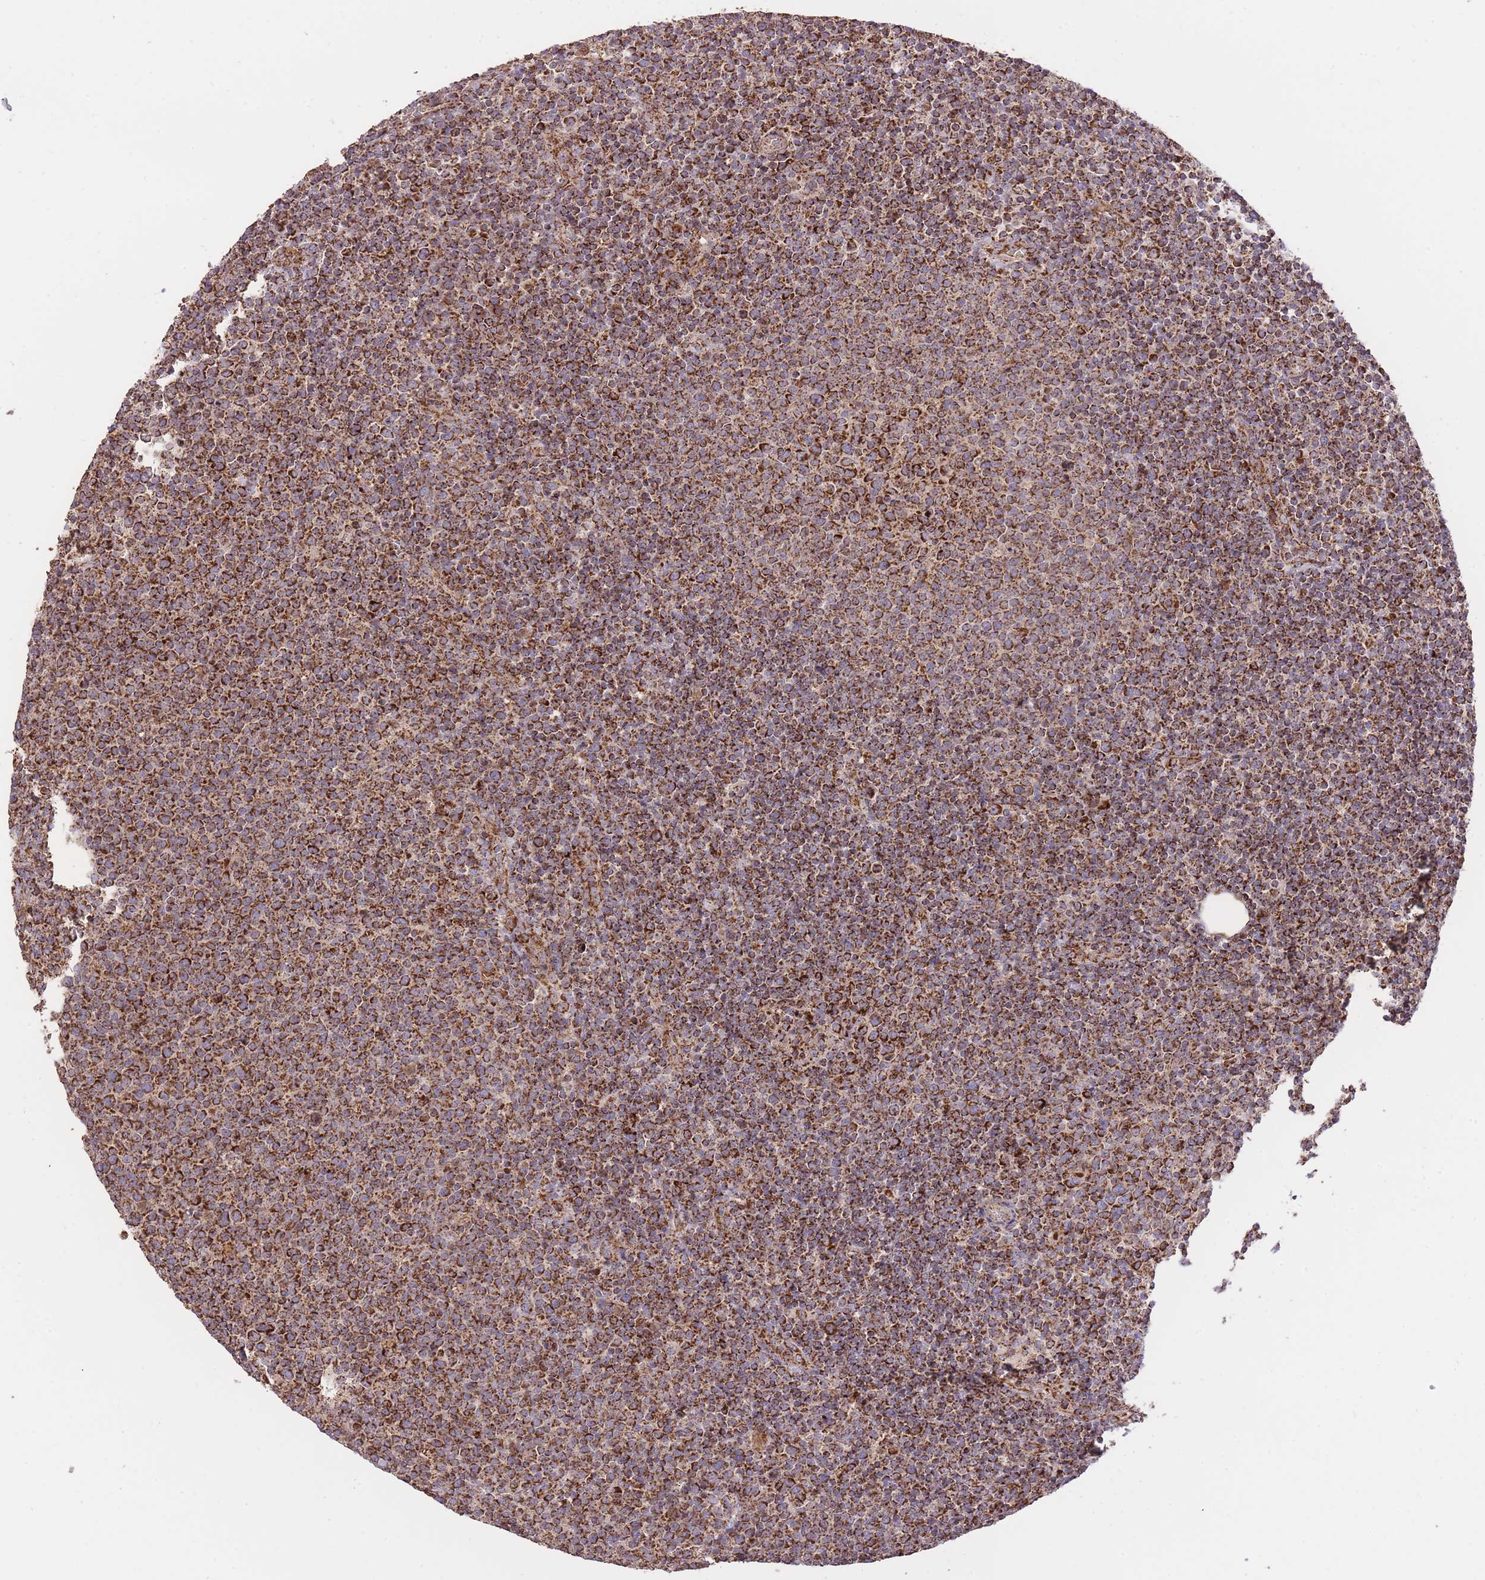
{"staining": {"intensity": "strong", "quantity": ">75%", "location": "cytoplasmic/membranous"}, "tissue": "lymphoma", "cell_type": "Tumor cells", "image_type": "cancer", "snomed": [{"axis": "morphology", "description": "Malignant lymphoma, non-Hodgkin's type, High grade"}, {"axis": "topography", "description": "Lymph node"}], "caption": "IHC (DAB) staining of human high-grade malignant lymphoma, non-Hodgkin's type reveals strong cytoplasmic/membranous protein staining in about >75% of tumor cells.", "gene": "PREP", "patient": {"sex": "male", "age": 61}}